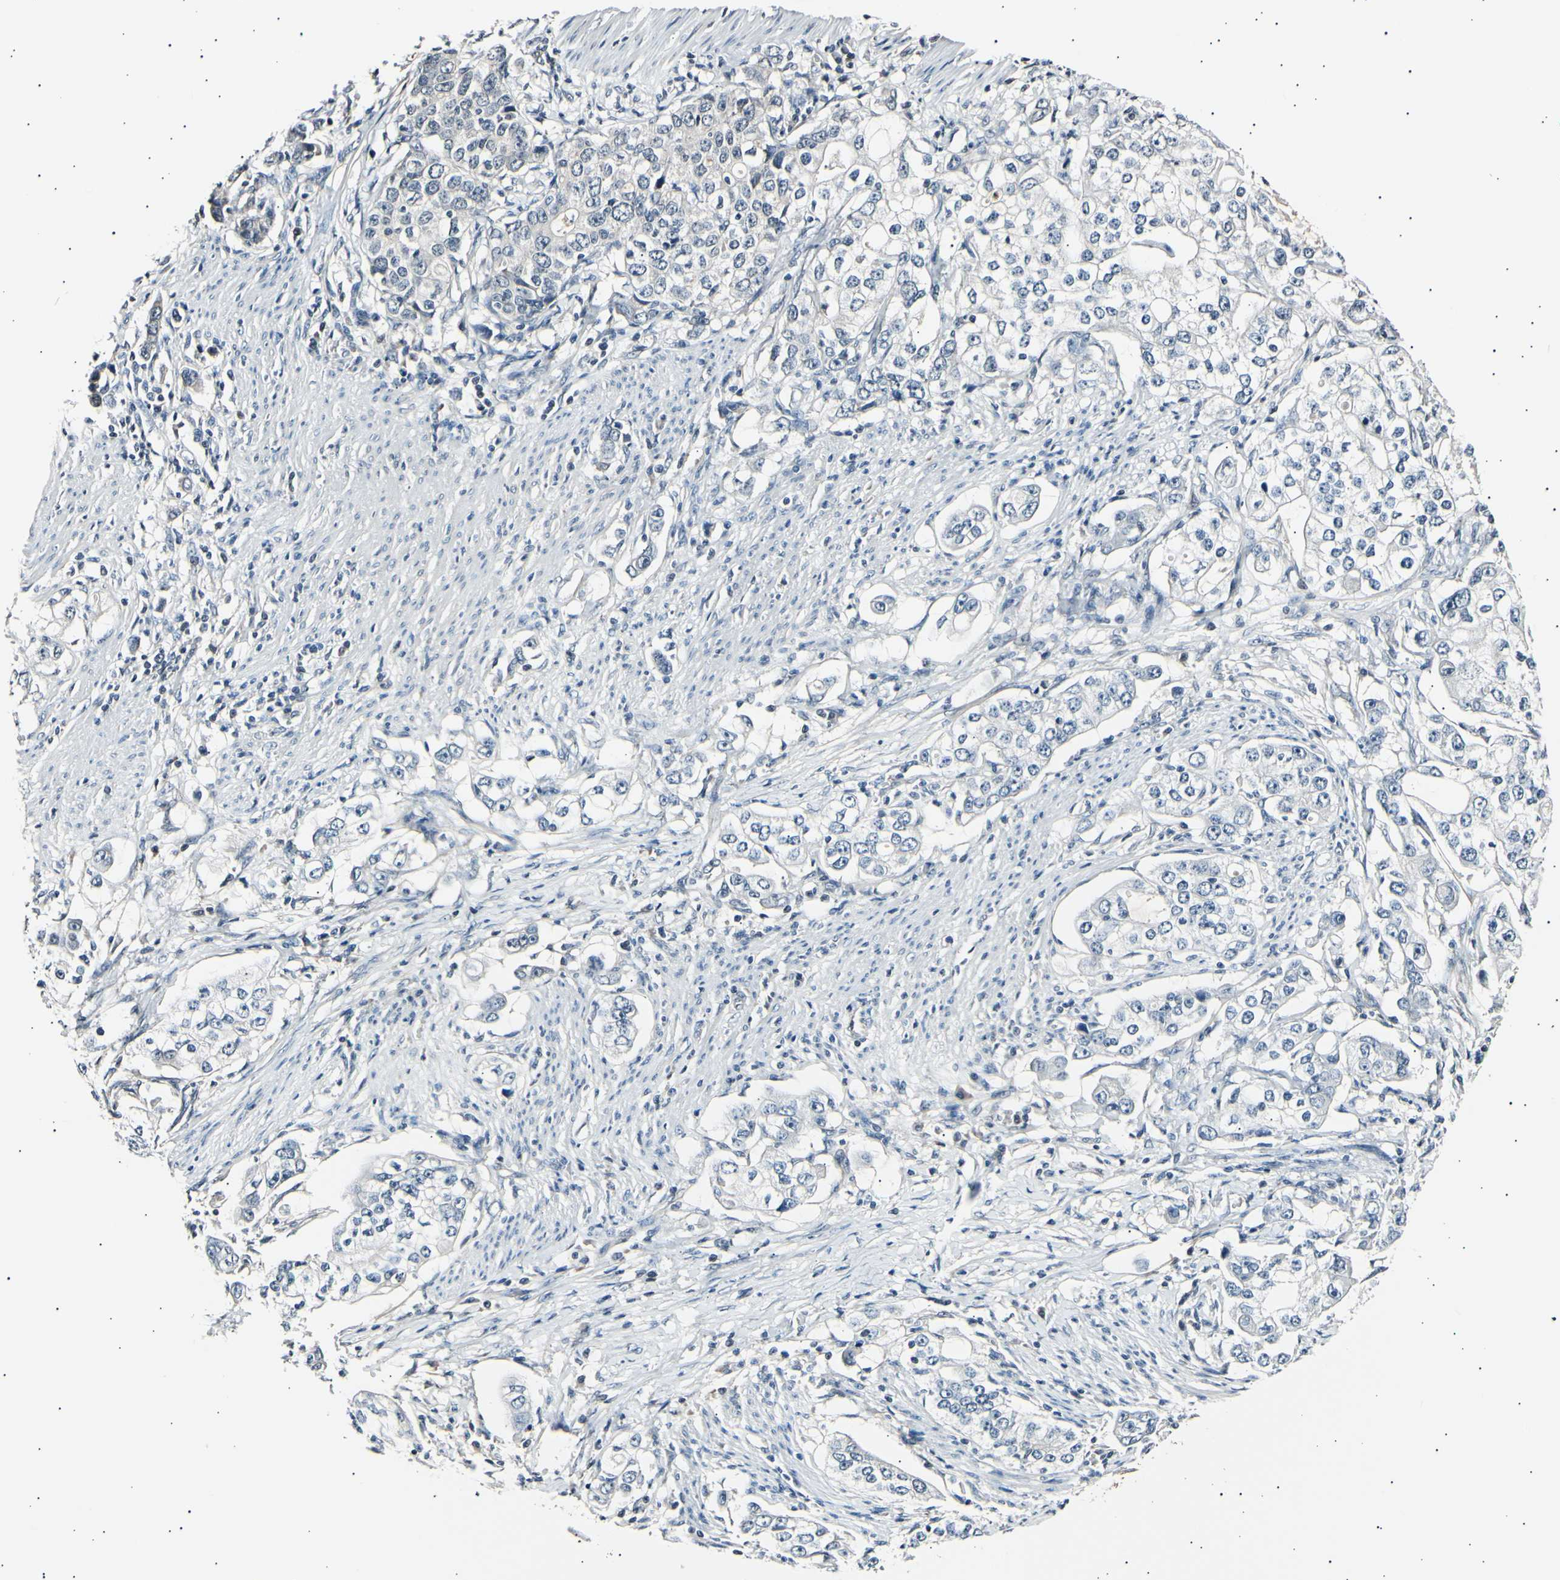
{"staining": {"intensity": "negative", "quantity": "none", "location": "none"}, "tissue": "stomach cancer", "cell_type": "Tumor cells", "image_type": "cancer", "snomed": [{"axis": "morphology", "description": "Adenocarcinoma, NOS"}, {"axis": "topography", "description": "Stomach, lower"}], "caption": "High magnification brightfield microscopy of stomach cancer stained with DAB (brown) and counterstained with hematoxylin (blue): tumor cells show no significant staining. (Brightfield microscopy of DAB immunohistochemistry at high magnification).", "gene": "AK1", "patient": {"sex": "female", "age": 72}}